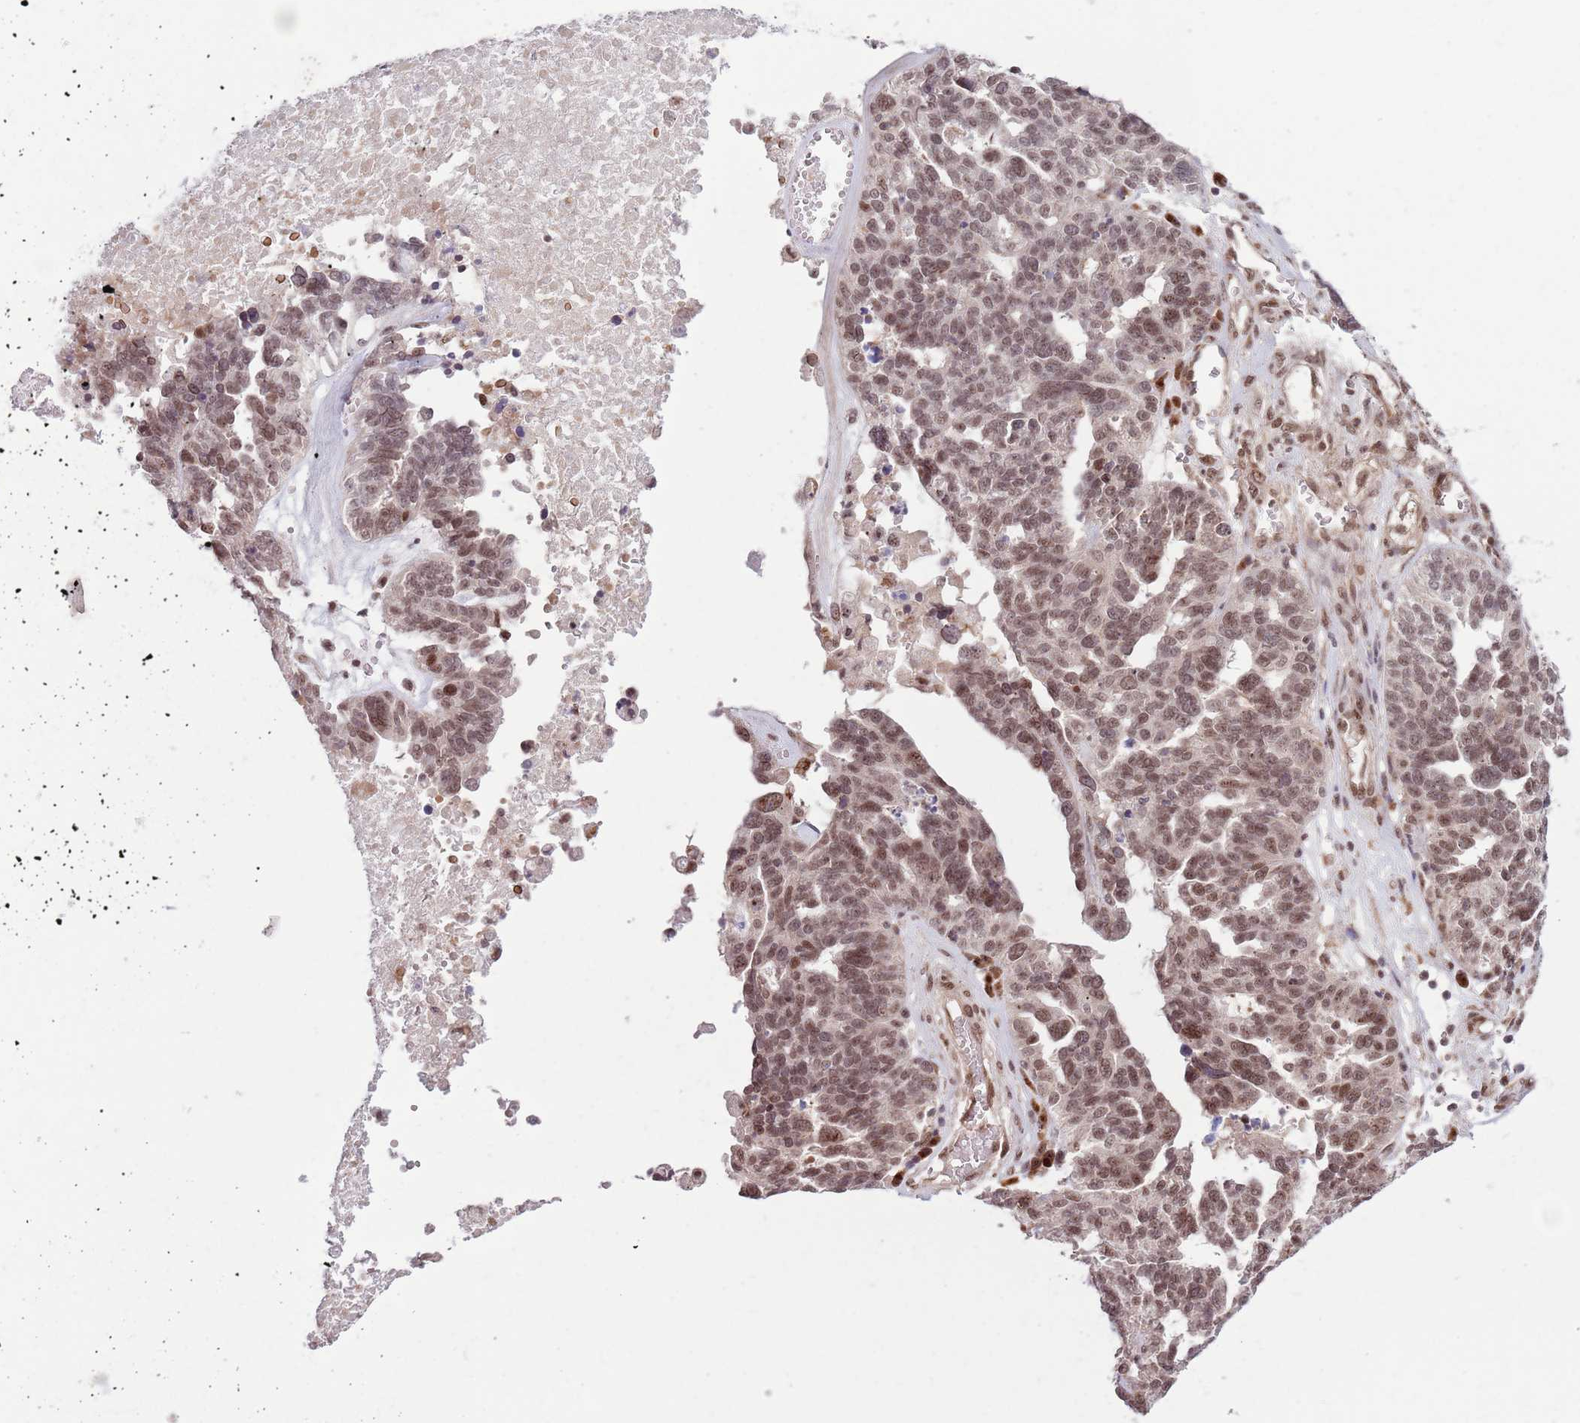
{"staining": {"intensity": "moderate", "quantity": ">75%", "location": "nuclear"}, "tissue": "ovarian cancer", "cell_type": "Tumor cells", "image_type": "cancer", "snomed": [{"axis": "morphology", "description": "Cystadenocarcinoma, serous, NOS"}, {"axis": "topography", "description": "Ovary"}], "caption": "This is a photomicrograph of IHC staining of ovarian cancer, which shows moderate expression in the nuclear of tumor cells.", "gene": "SIPA1L3", "patient": {"sex": "female", "age": 59}}